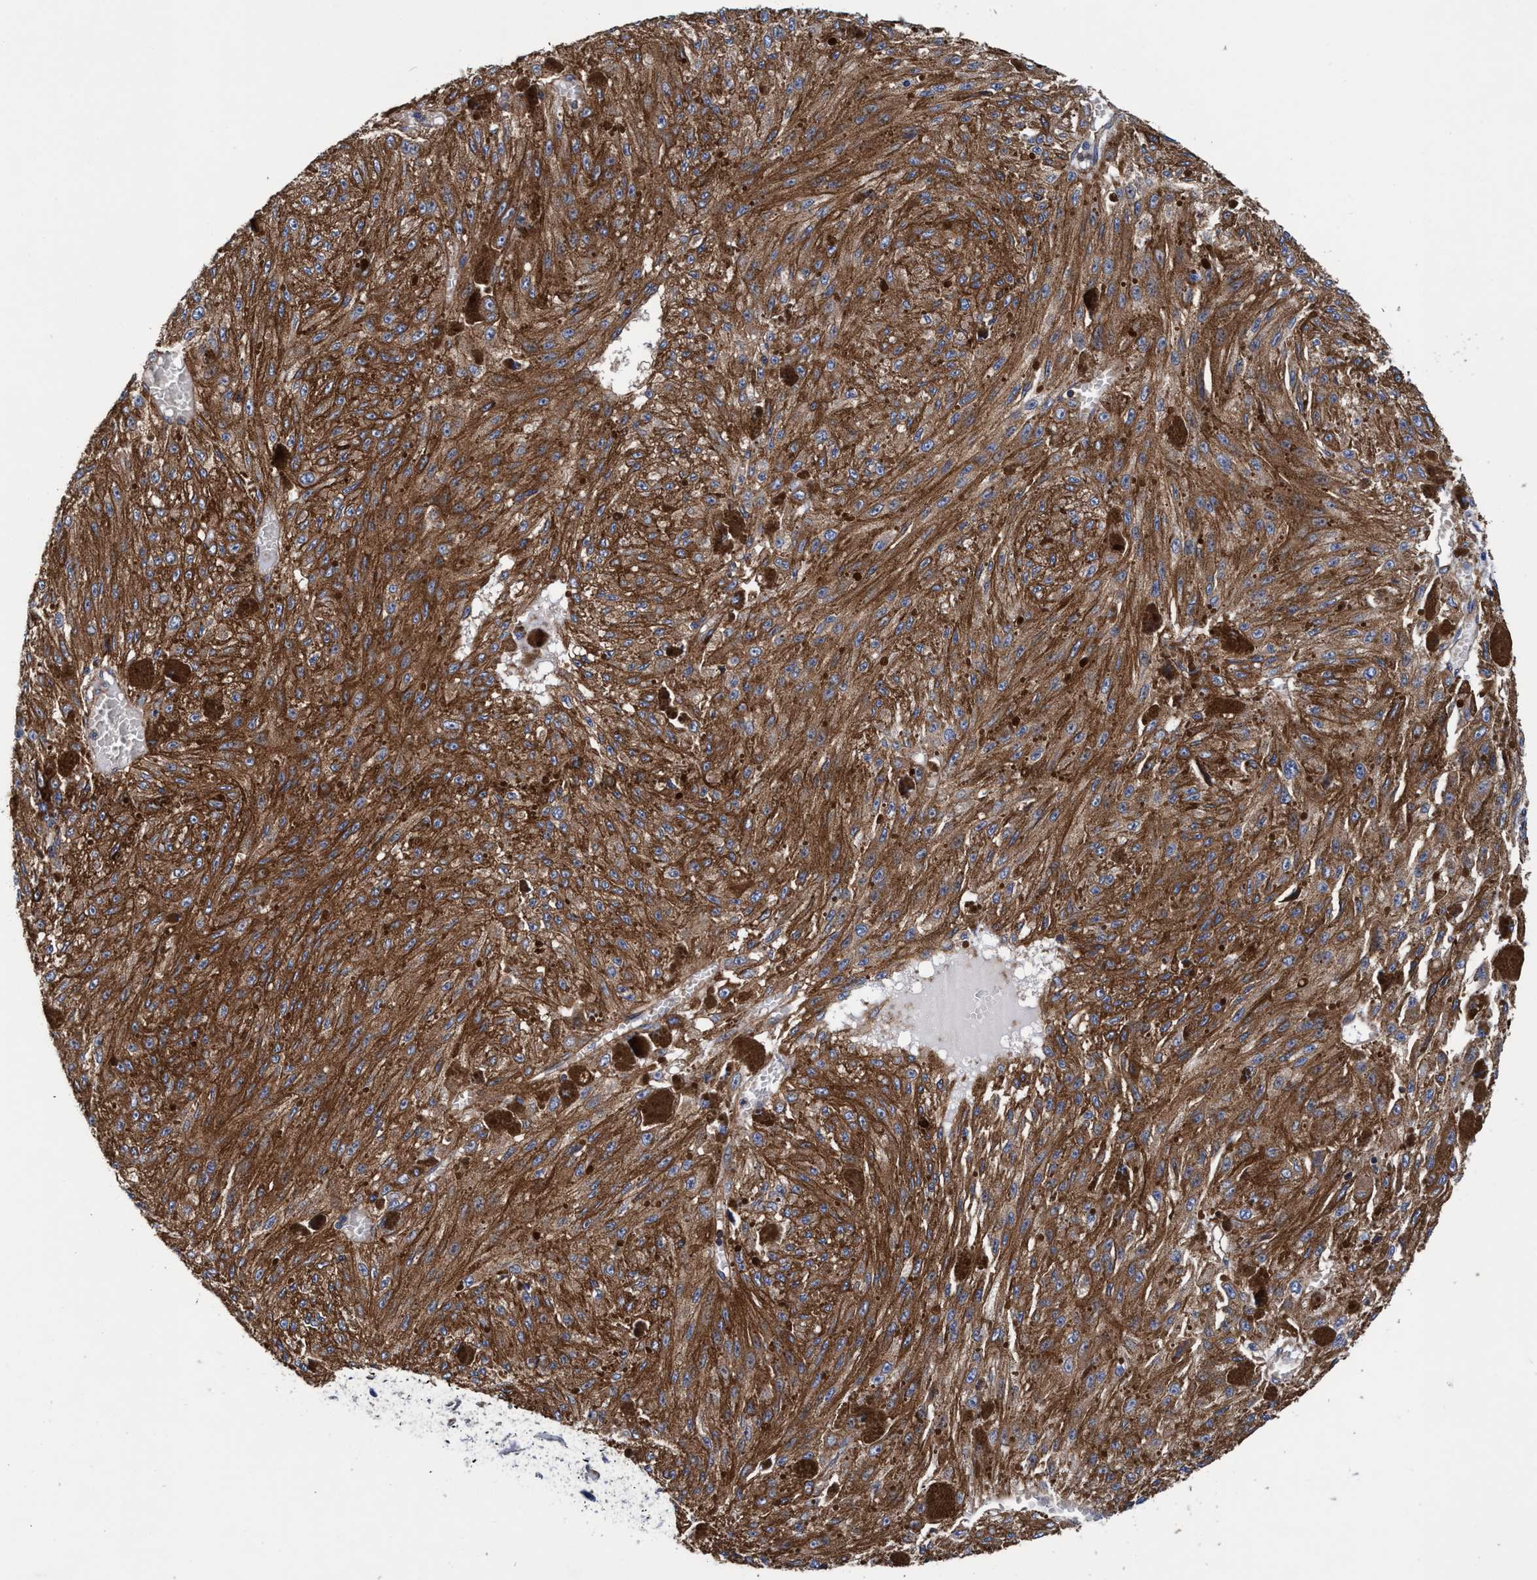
{"staining": {"intensity": "strong", "quantity": ">75%", "location": "cytoplasmic/membranous"}, "tissue": "melanoma", "cell_type": "Tumor cells", "image_type": "cancer", "snomed": [{"axis": "morphology", "description": "Malignant melanoma, NOS"}, {"axis": "topography", "description": "Other"}], "caption": "High-power microscopy captured an immunohistochemistry photomicrograph of malignant melanoma, revealing strong cytoplasmic/membranous staining in about >75% of tumor cells.", "gene": "MCM3AP", "patient": {"sex": "male", "age": 79}}